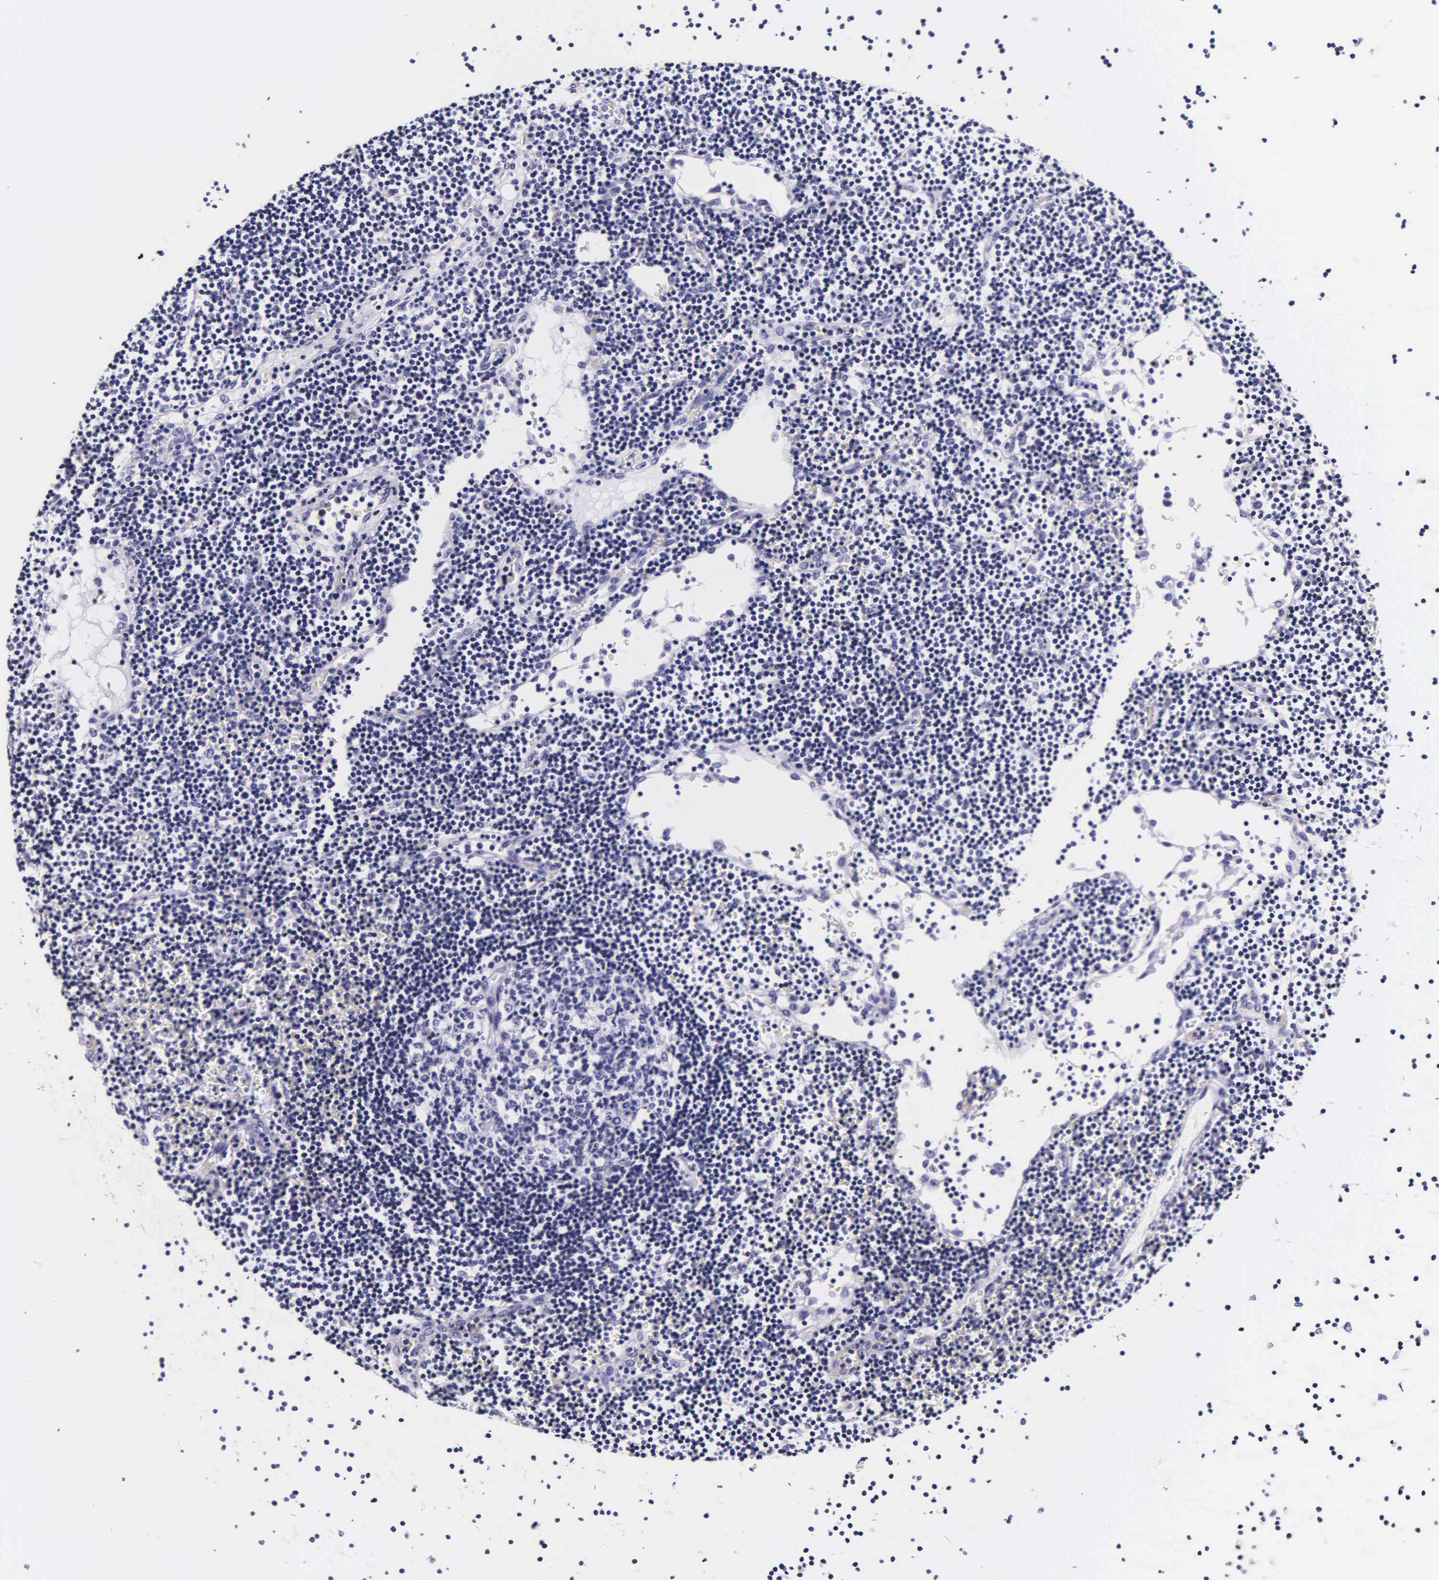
{"staining": {"intensity": "negative", "quantity": "none", "location": "none"}, "tissue": "lymph node", "cell_type": "Germinal center cells", "image_type": "normal", "snomed": [{"axis": "morphology", "description": "Normal tissue, NOS"}, {"axis": "topography", "description": "Lymph node"}], "caption": "DAB (3,3'-diaminobenzidine) immunohistochemical staining of unremarkable human lymph node reveals no significant staining in germinal center cells. (DAB (3,3'-diaminobenzidine) immunohistochemistry (IHC) visualized using brightfield microscopy, high magnification).", "gene": "DGCR2", "patient": {"sex": "male", "age": 54}}